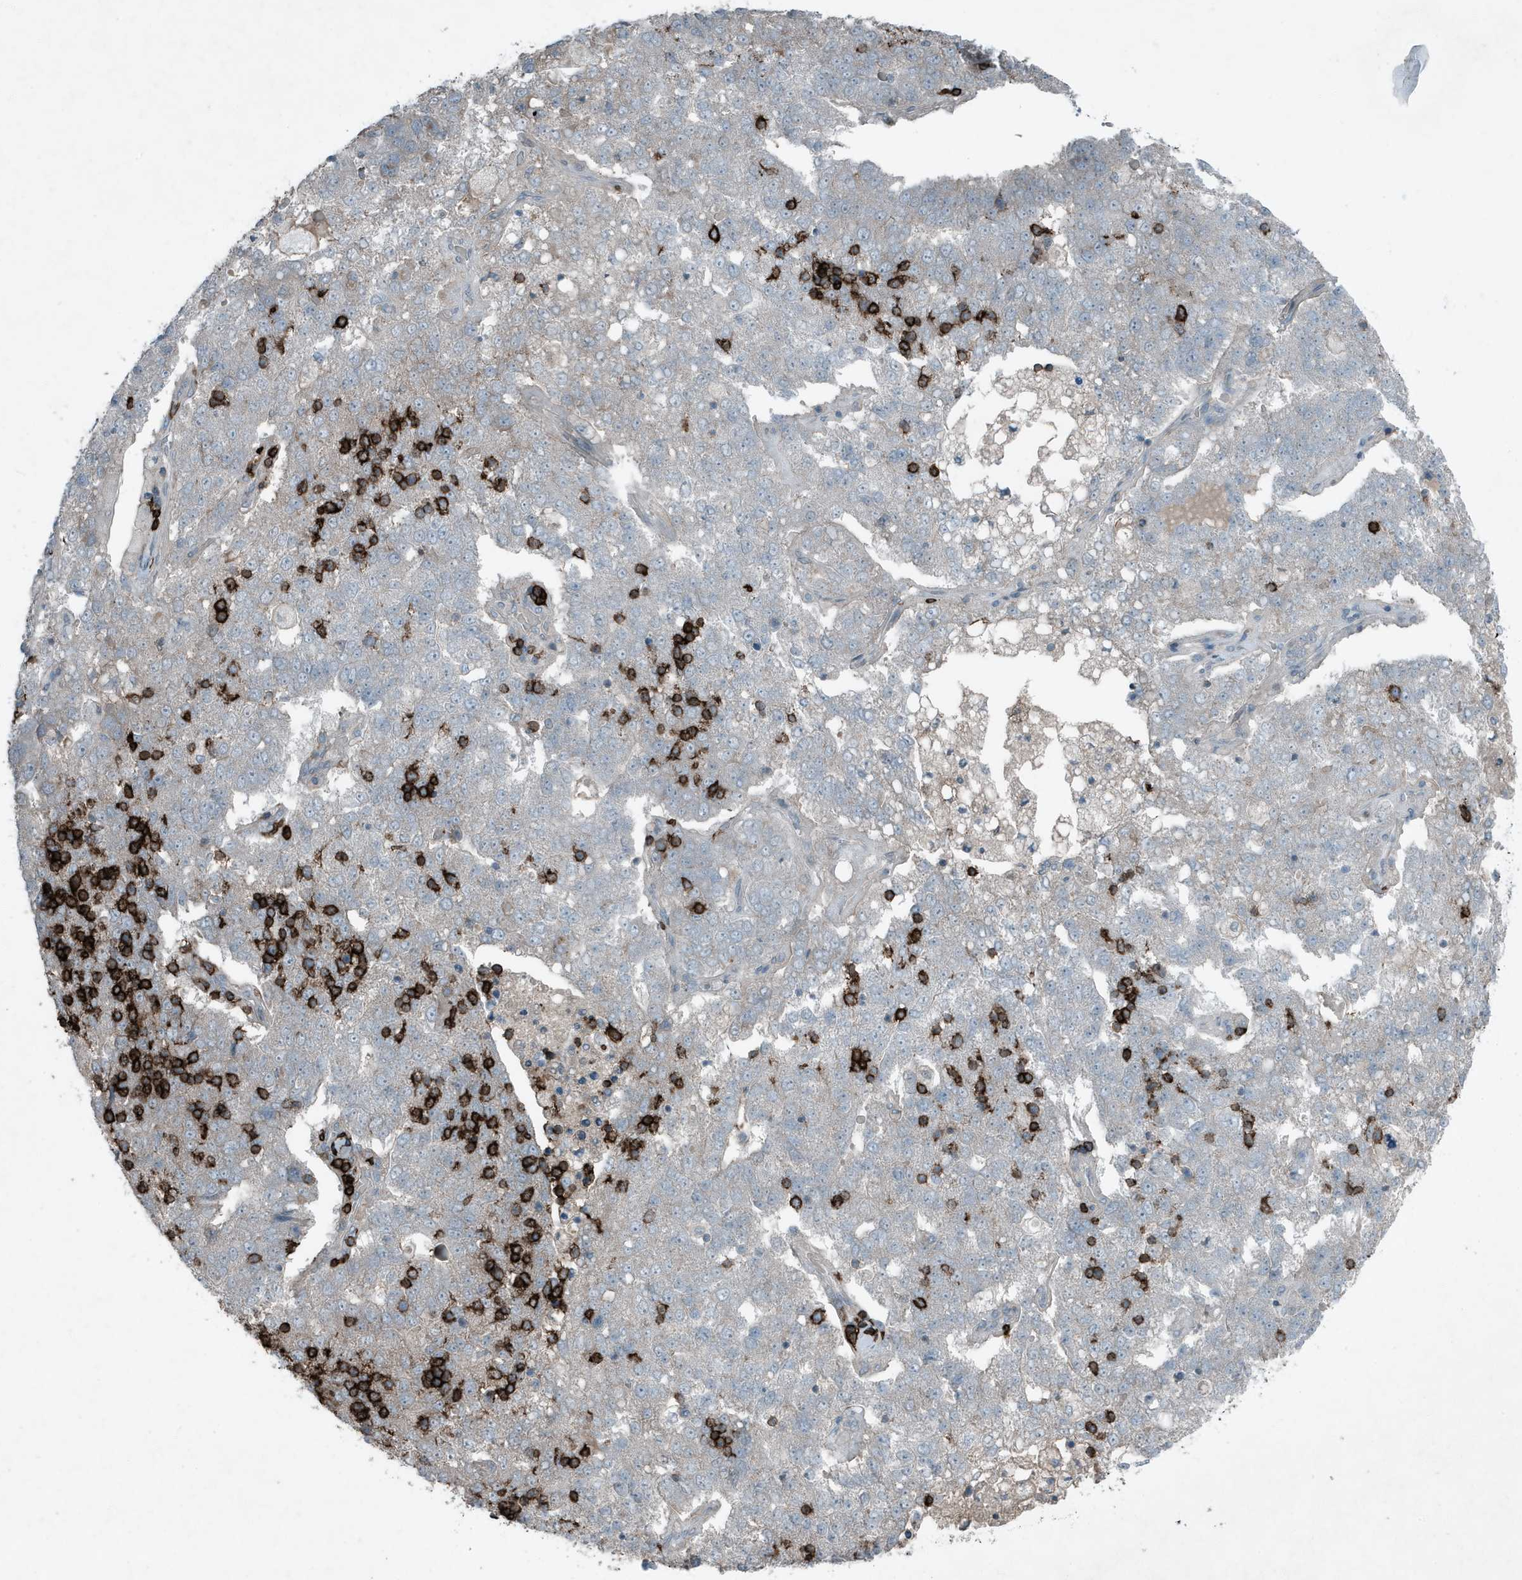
{"staining": {"intensity": "negative", "quantity": "none", "location": "none"}, "tissue": "pancreatic cancer", "cell_type": "Tumor cells", "image_type": "cancer", "snomed": [{"axis": "morphology", "description": "Adenocarcinoma, NOS"}, {"axis": "topography", "description": "Pancreas"}], "caption": "Immunohistochemistry (IHC) micrograph of neoplastic tissue: pancreatic cancer (adenocarcinoma) stained with DAB demonstrates no significant protein expression in tumor cells.", "gene": "DAPP1", "patient": {"sex": "female", "age": 61}}